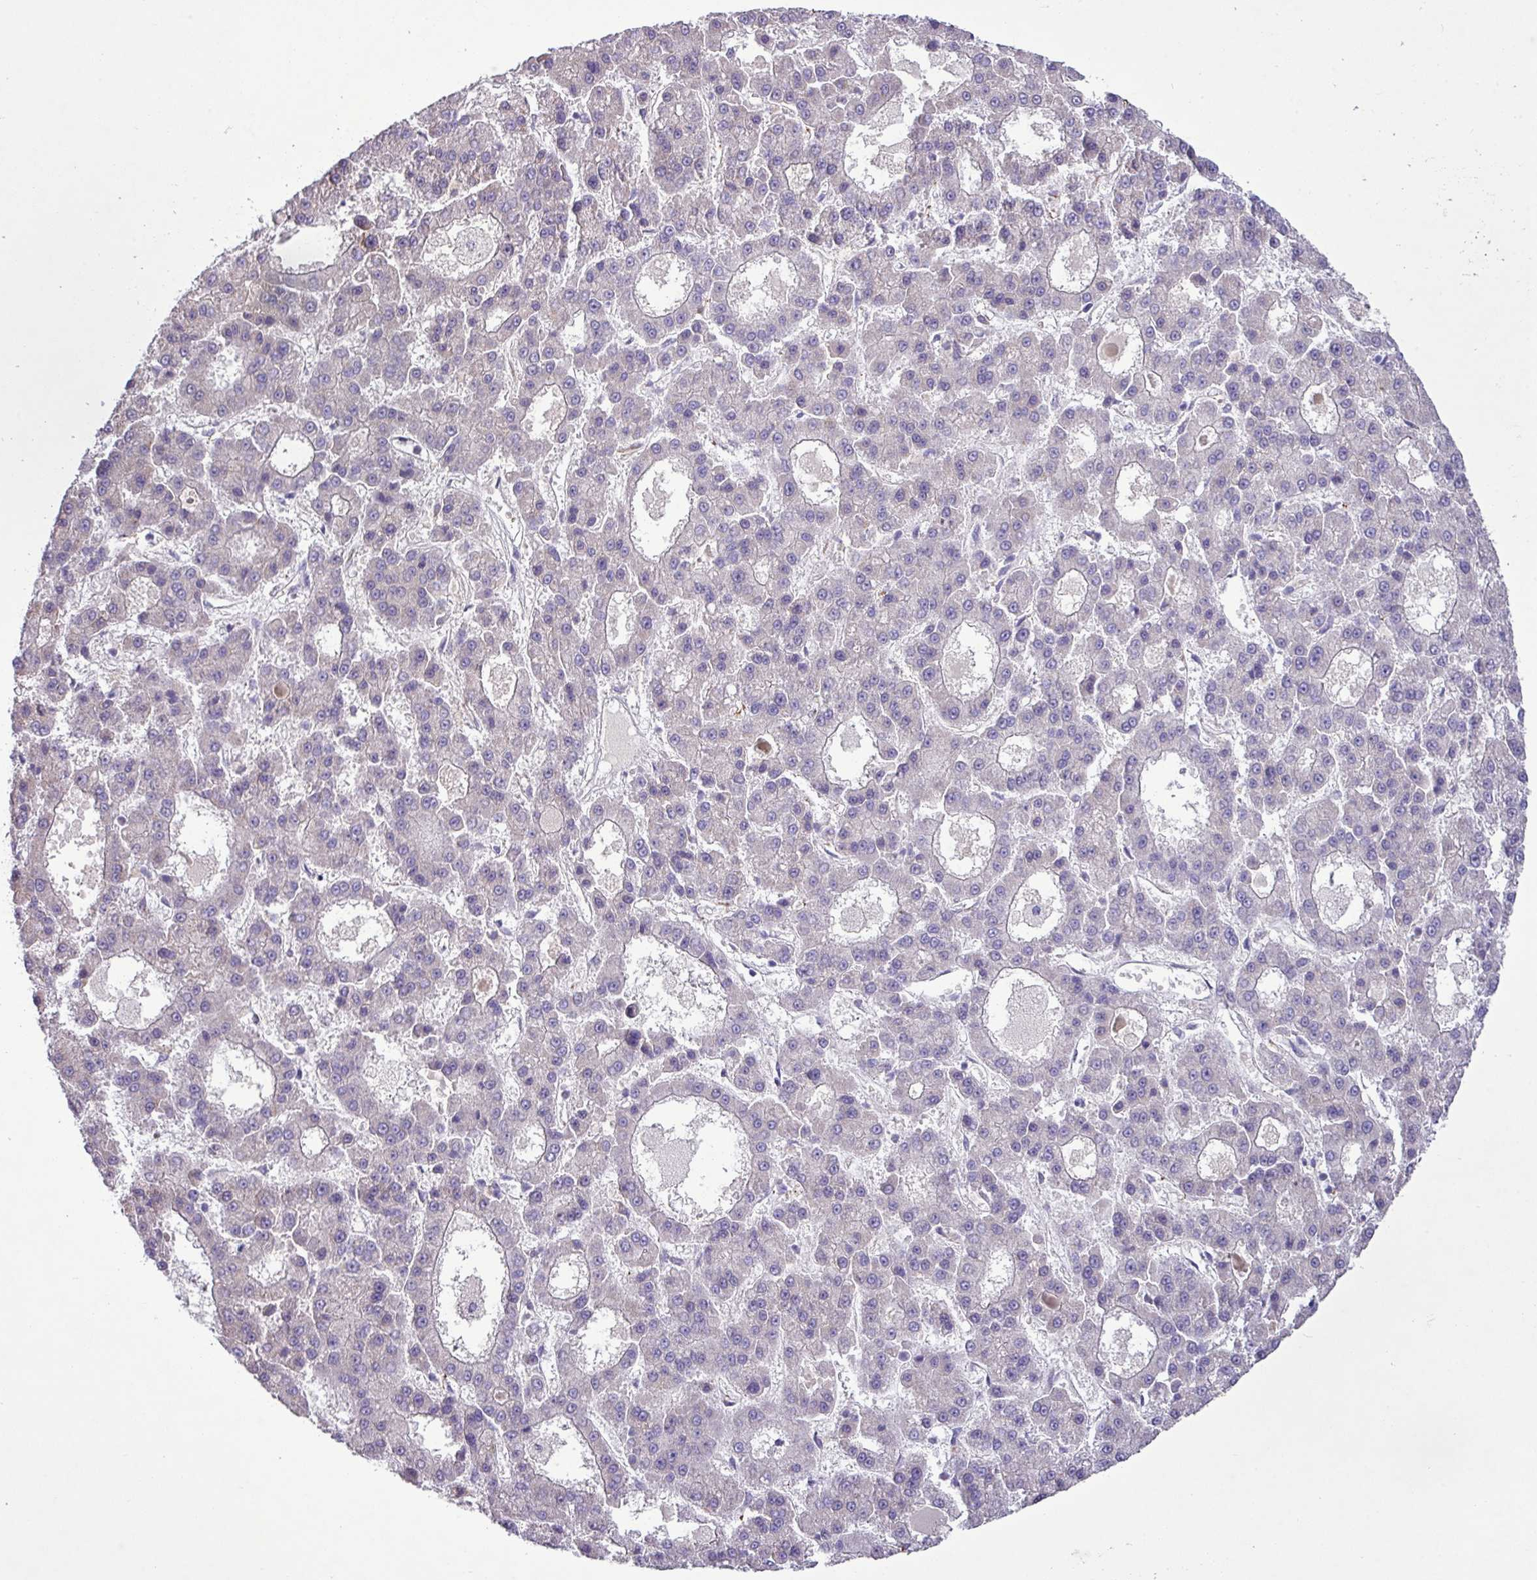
{"staining": {"intensity": "negative", "quantity": "none", "location": "none"}, "tissue": "liver cancer", "cell_type": "Tumor cells", "image_type": "cancer", "snomed": [{"axis": "morphology", "description": "Carcinoma, Hepatocellular, NOS"}, {"axis": "topography", "description": "Liver"}], "caption": "The micrograph shows no staining of tumor cells in liver cancer (hepatocellular carcinoma).", "gene": "CD248", "patient": {"sex": "male", "age": 70}}